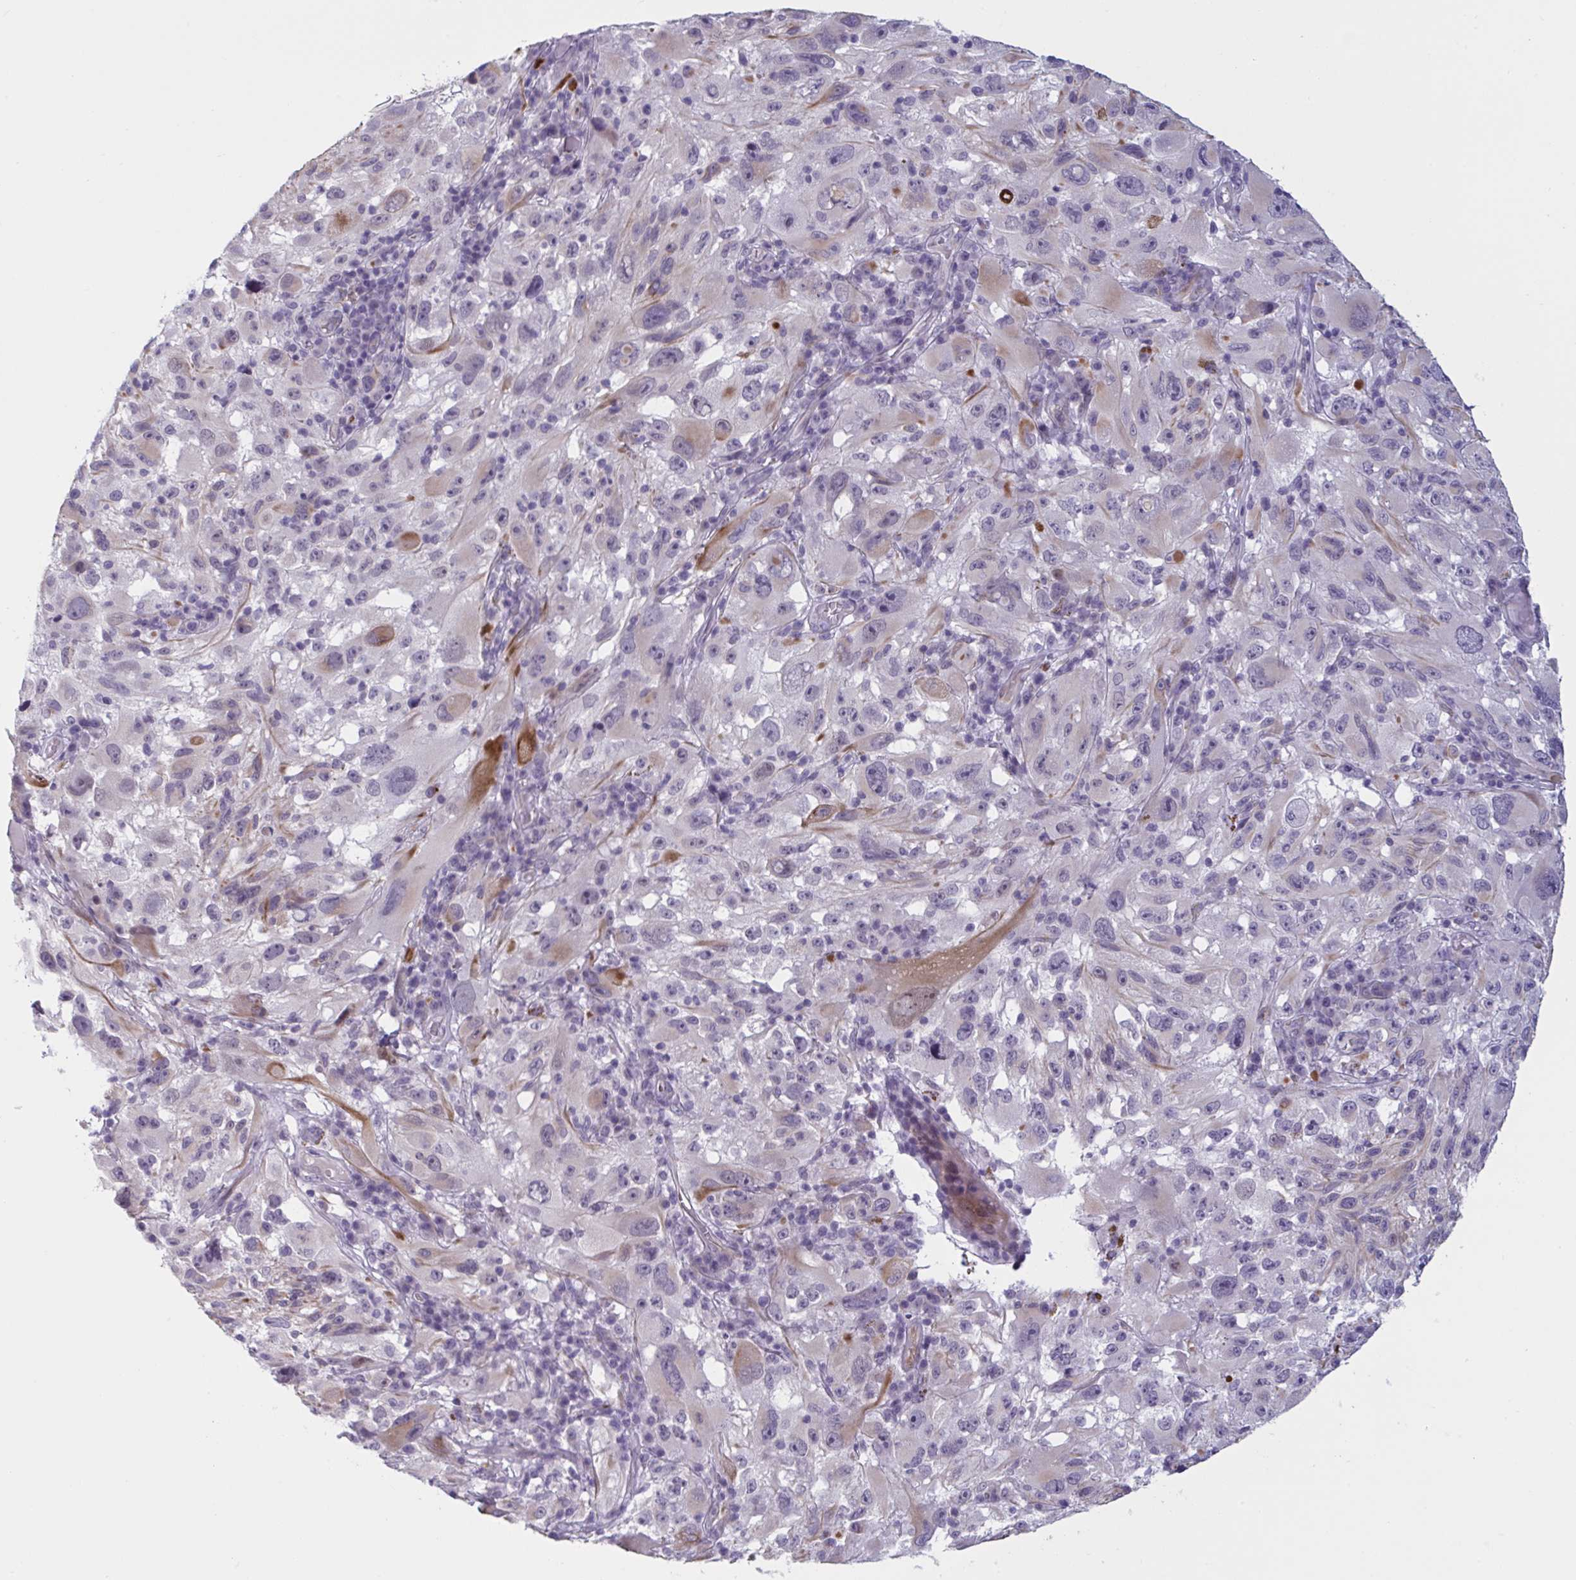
{"staining": {"intensity": "weak", "quantity": "<25%", "location": "cytoplasmic/membranous,nuclear"}, "tissue": "melanoma", "cell_type": "Tumor cells", "image_type": "cancer", "snomed": [{"axis": "morphology", "description": "Malignant melanoma, NOS"}, {"axis": "topography", "description": "Skin"}], "caption": "Melanoma stained for a protein using immunohistochemistry (IHC) exhibits no positivity tumor cells.", "gene": "OR1L3", "patient": {"sex": "female", "age": 71}}